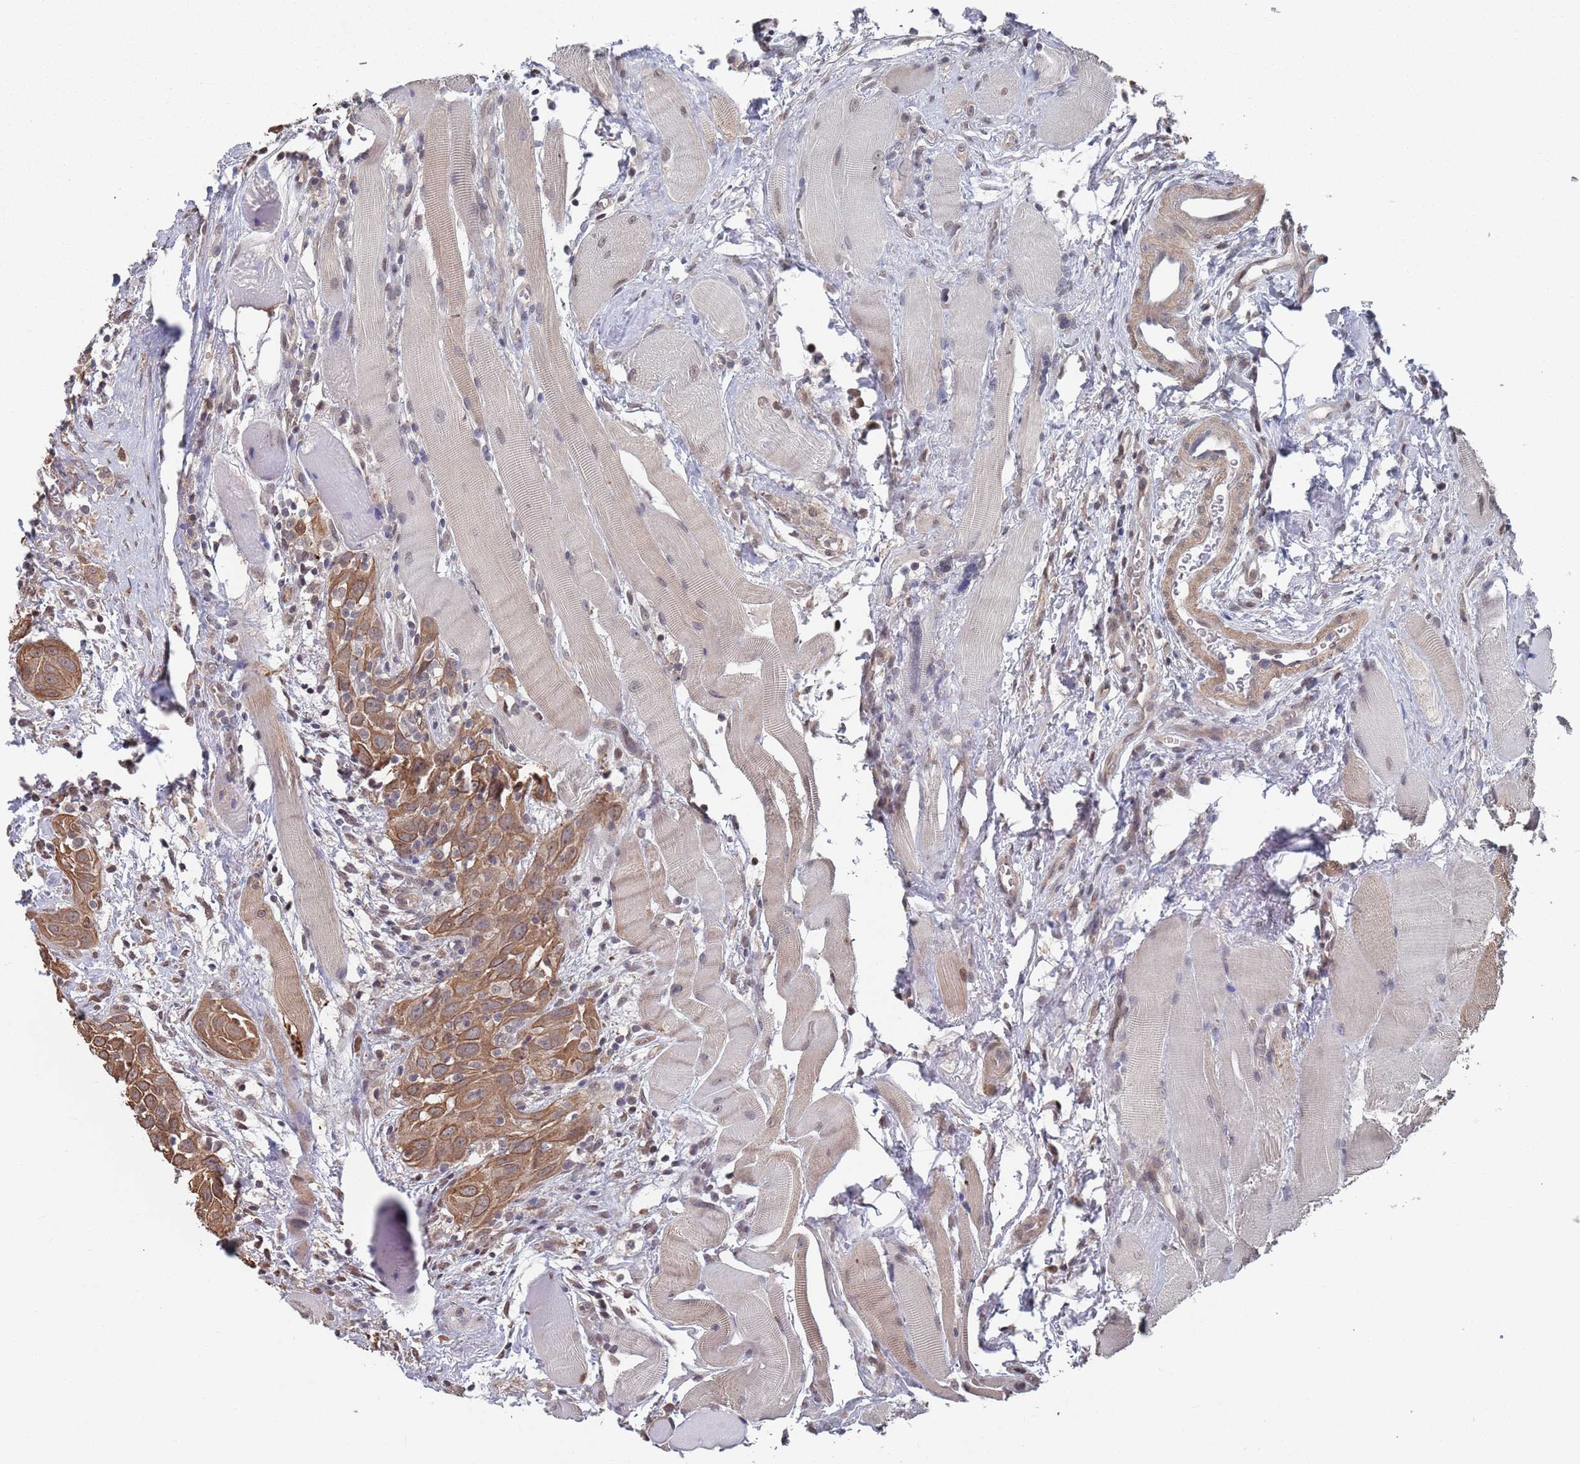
{"staining": {"intensity": "moderate", "quantity": ">75%", "location": "cytoplasmic/membranous"}, "tissue": "head and neck cancer", "cell_type": "Tumor cells", "image_type": "cancer", "snomed": [{"axis": "morphology", "description": "Squamous cell carcinoma, NOS"}, {"axis": "topography", "description": "Oral tissue"}, {"axis": "topography", "description": "Head-Neck"}], "caption": "A medium amount of moderate cytoplasmic/membranous staining is identified in approximately >75% of tumor cells in head and neck cancer tissue.", "gene": "DGKD", "patient": {"sex": "female", "age": 50}}